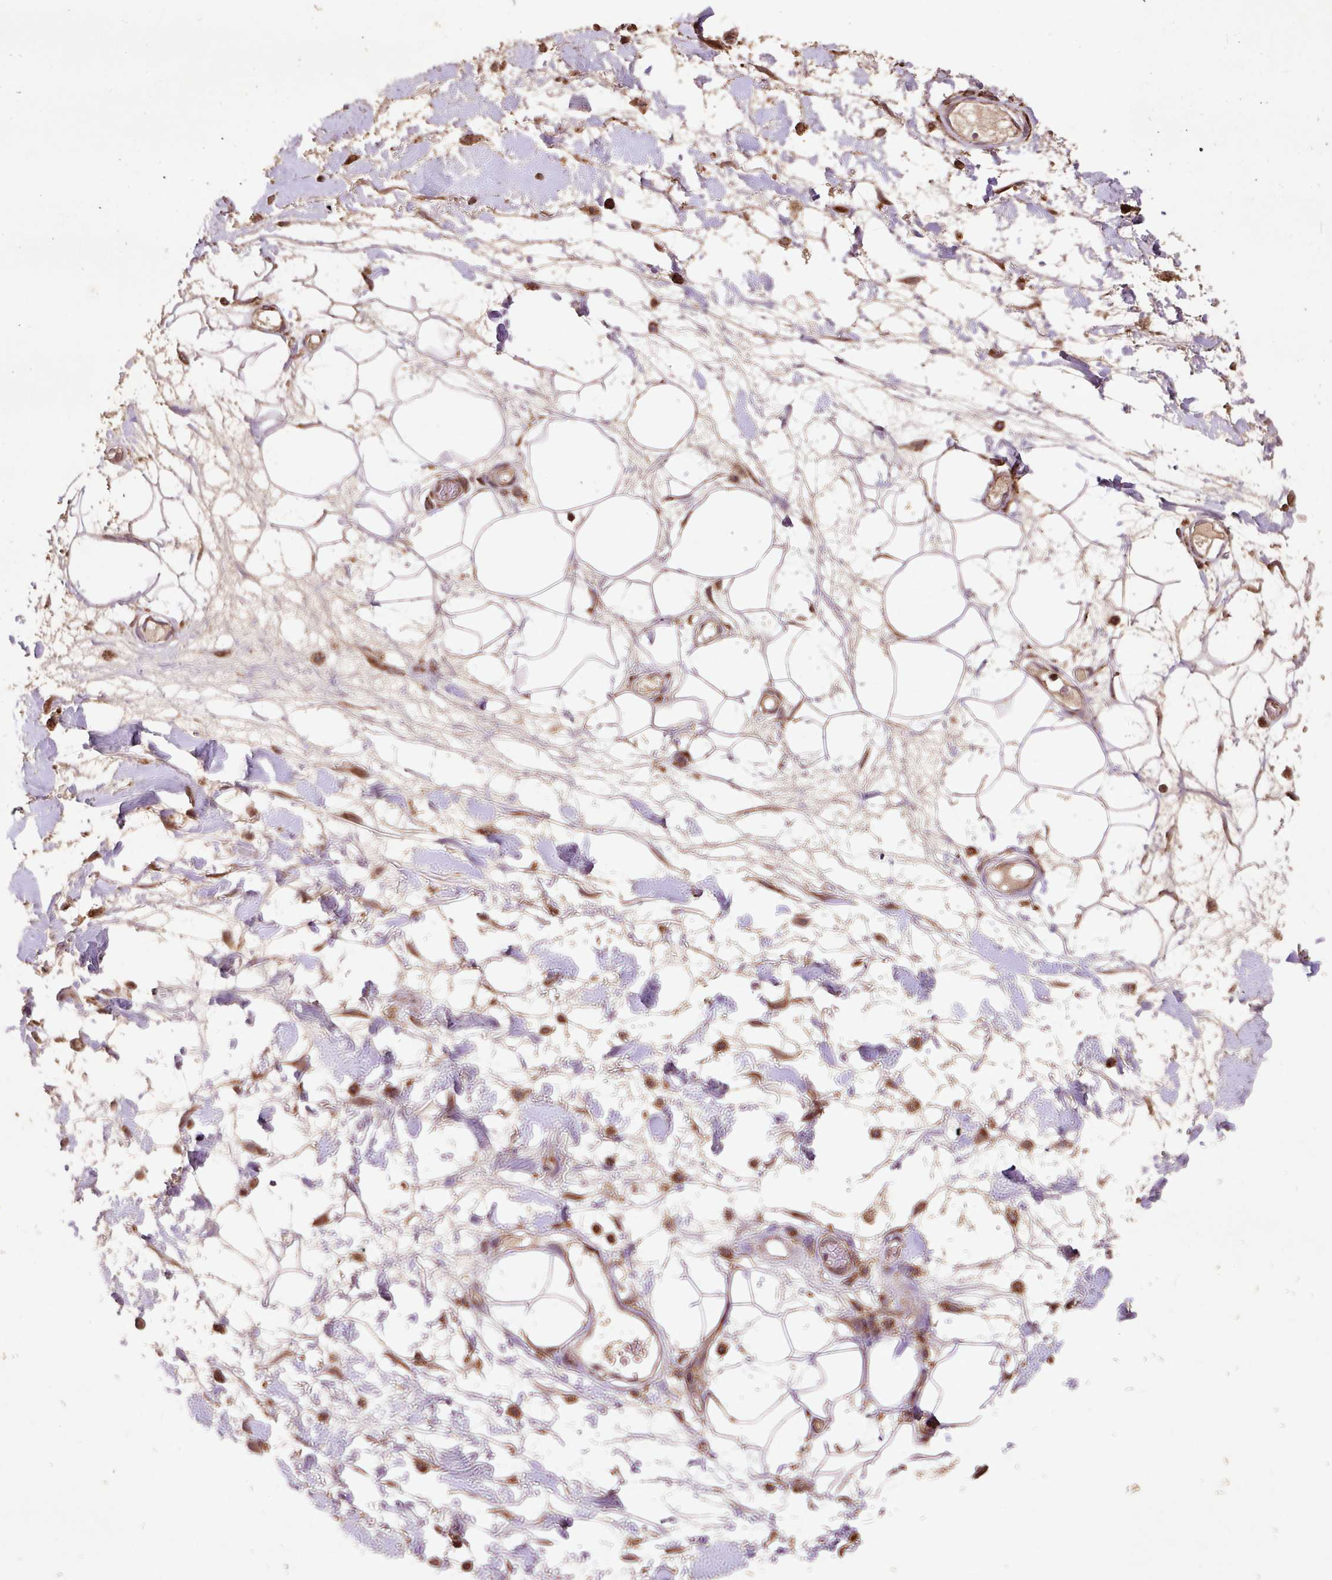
{"staining": {"intensity": "moderate", "quantity": ">75%", "location": "cytoplasmic/membranous,nuclear"}, "tissue": "adipose tissue", "cell_type": "Adipocytes", "image_type": "normal", "snomed": [{"axis": "morphology", "description": "Normal tissue, NOS"}, {"axis": "topography", "description": "Vulva"}, {"axis": "topography", "description": "Peripheral nerve tissue"}], "caption": "Immunohistochemical staining of unremarkable adipose tissue demonstrates medium levels of moderate cytoplasmic/membranous,nuclear staining in about >75% of adipocytes.", "gene": "ATP5F1A", "patient": {"sex": "female", "age": 68}}